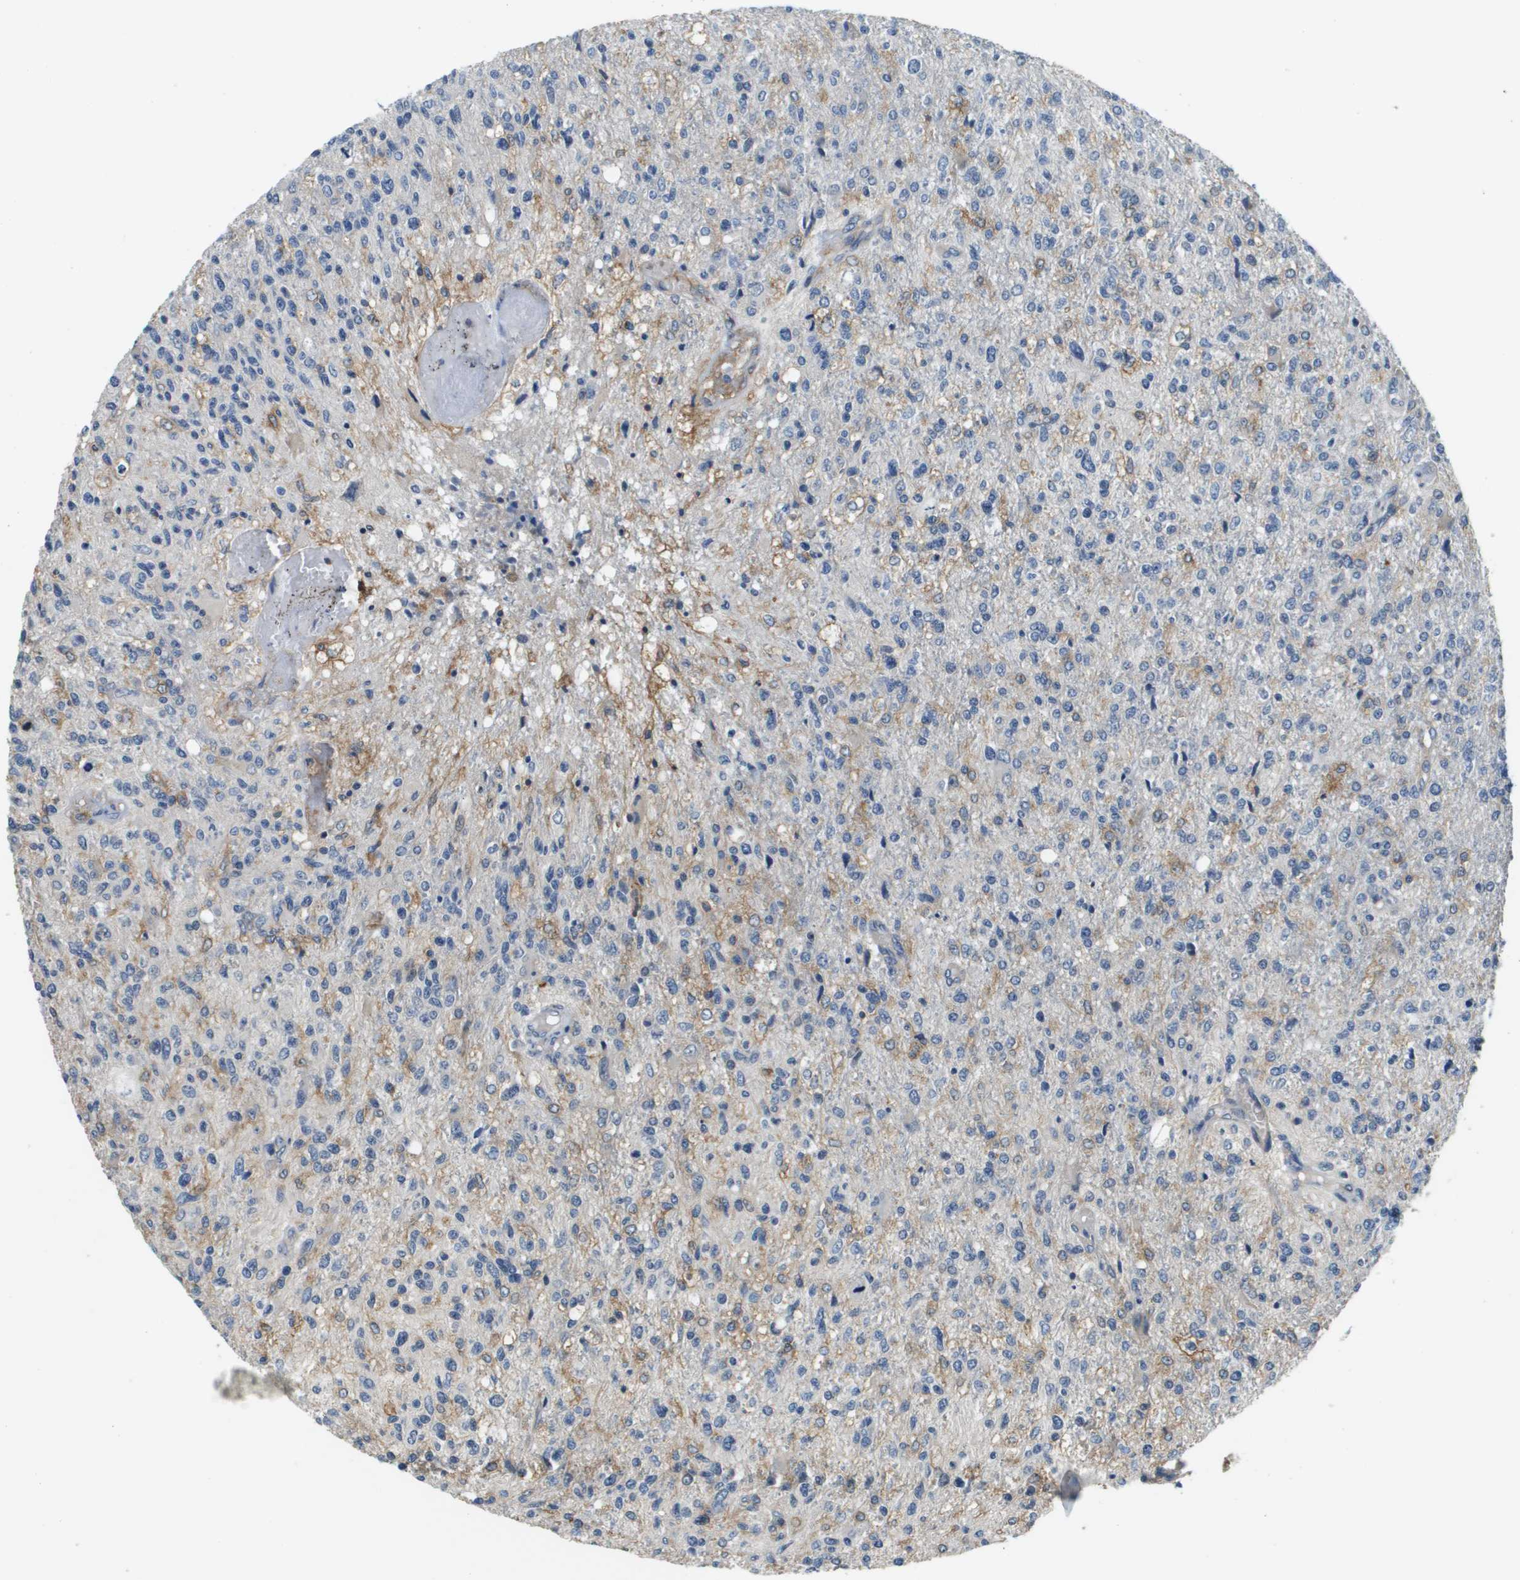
{"staining": {"intensity": "weak", "quantity": "25%-75%", "location": "cytoplasmic/membranous"}, "tissue": "glioma", "cell_type": "Tumor cells", "image_type": "cancer", "snomed": [{"axis": "morphology", "description": "Glioma, malignant, High grade"}, {"axis": "topography", "description": "Cerebral cortex"}], "caption": "An IHC micrograph of neoplastic tissue is shown. Protein staining in brown highlights weak cytoplasmic/membranous positivity in glioma within tumor cells.", "gene": "SLC16A3", "patient": {"sex": "male", "age": 76}}